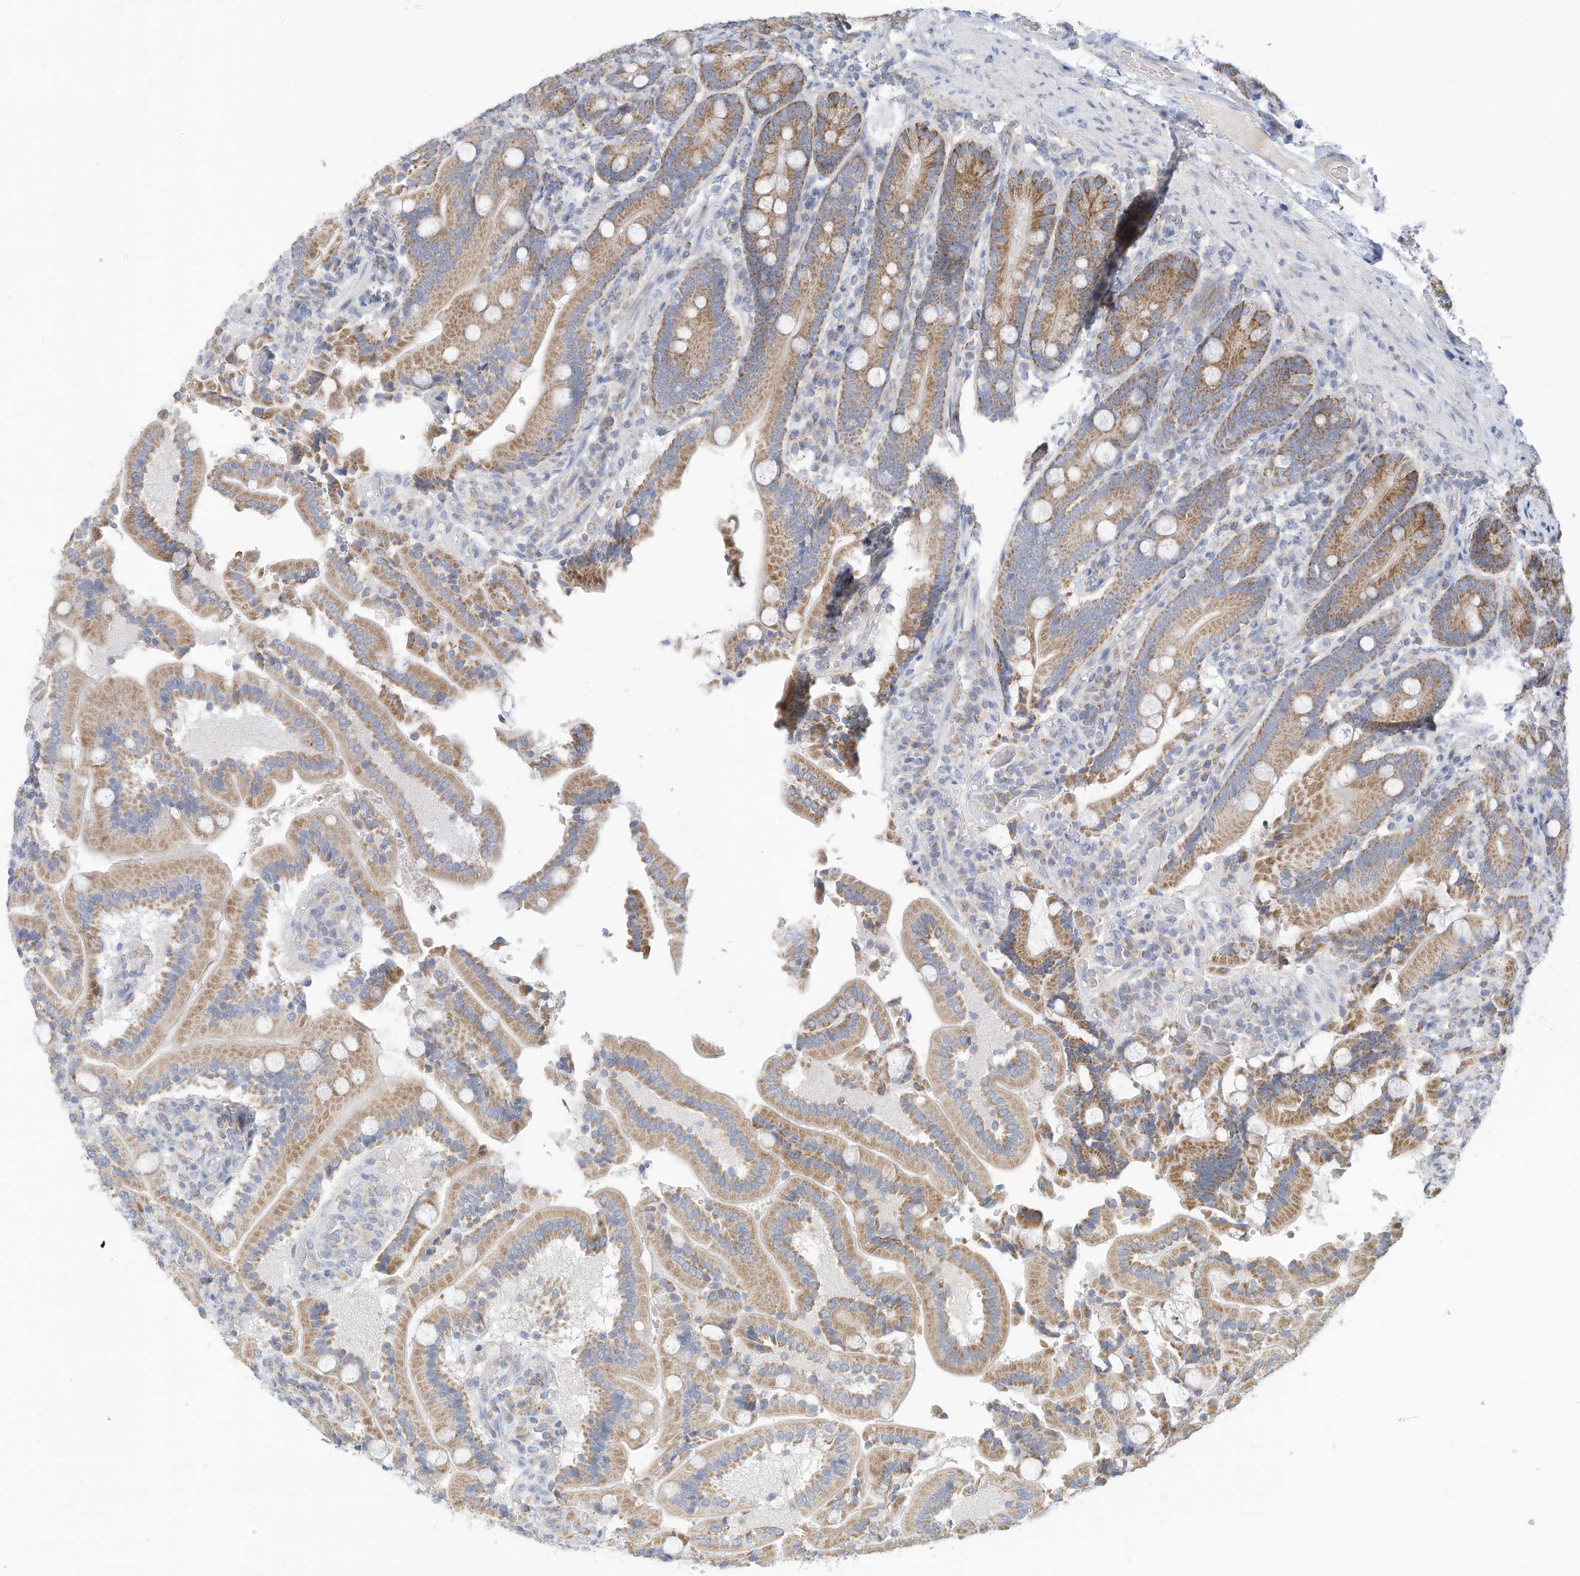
{"staining": {"intensity": "moderate", "quantity": ">75%", "location": "cytoplasmic/membranous"}, "tissue": "duodenum", "cell_type": "Glandular cells", "image_type": "normal", "snomed": [{"axis": "morphology", "description": "Normal tissue, NOS"}, {"axis": "topography", "description": "Duodenum"}], "caption": "A brown stain shows moderate cytoplasmic/membranous expression of a protein in glandular cells of unremarkable duodenum.", "gene": "RHOH", "patient": {"sex": "female", "age": 62}}